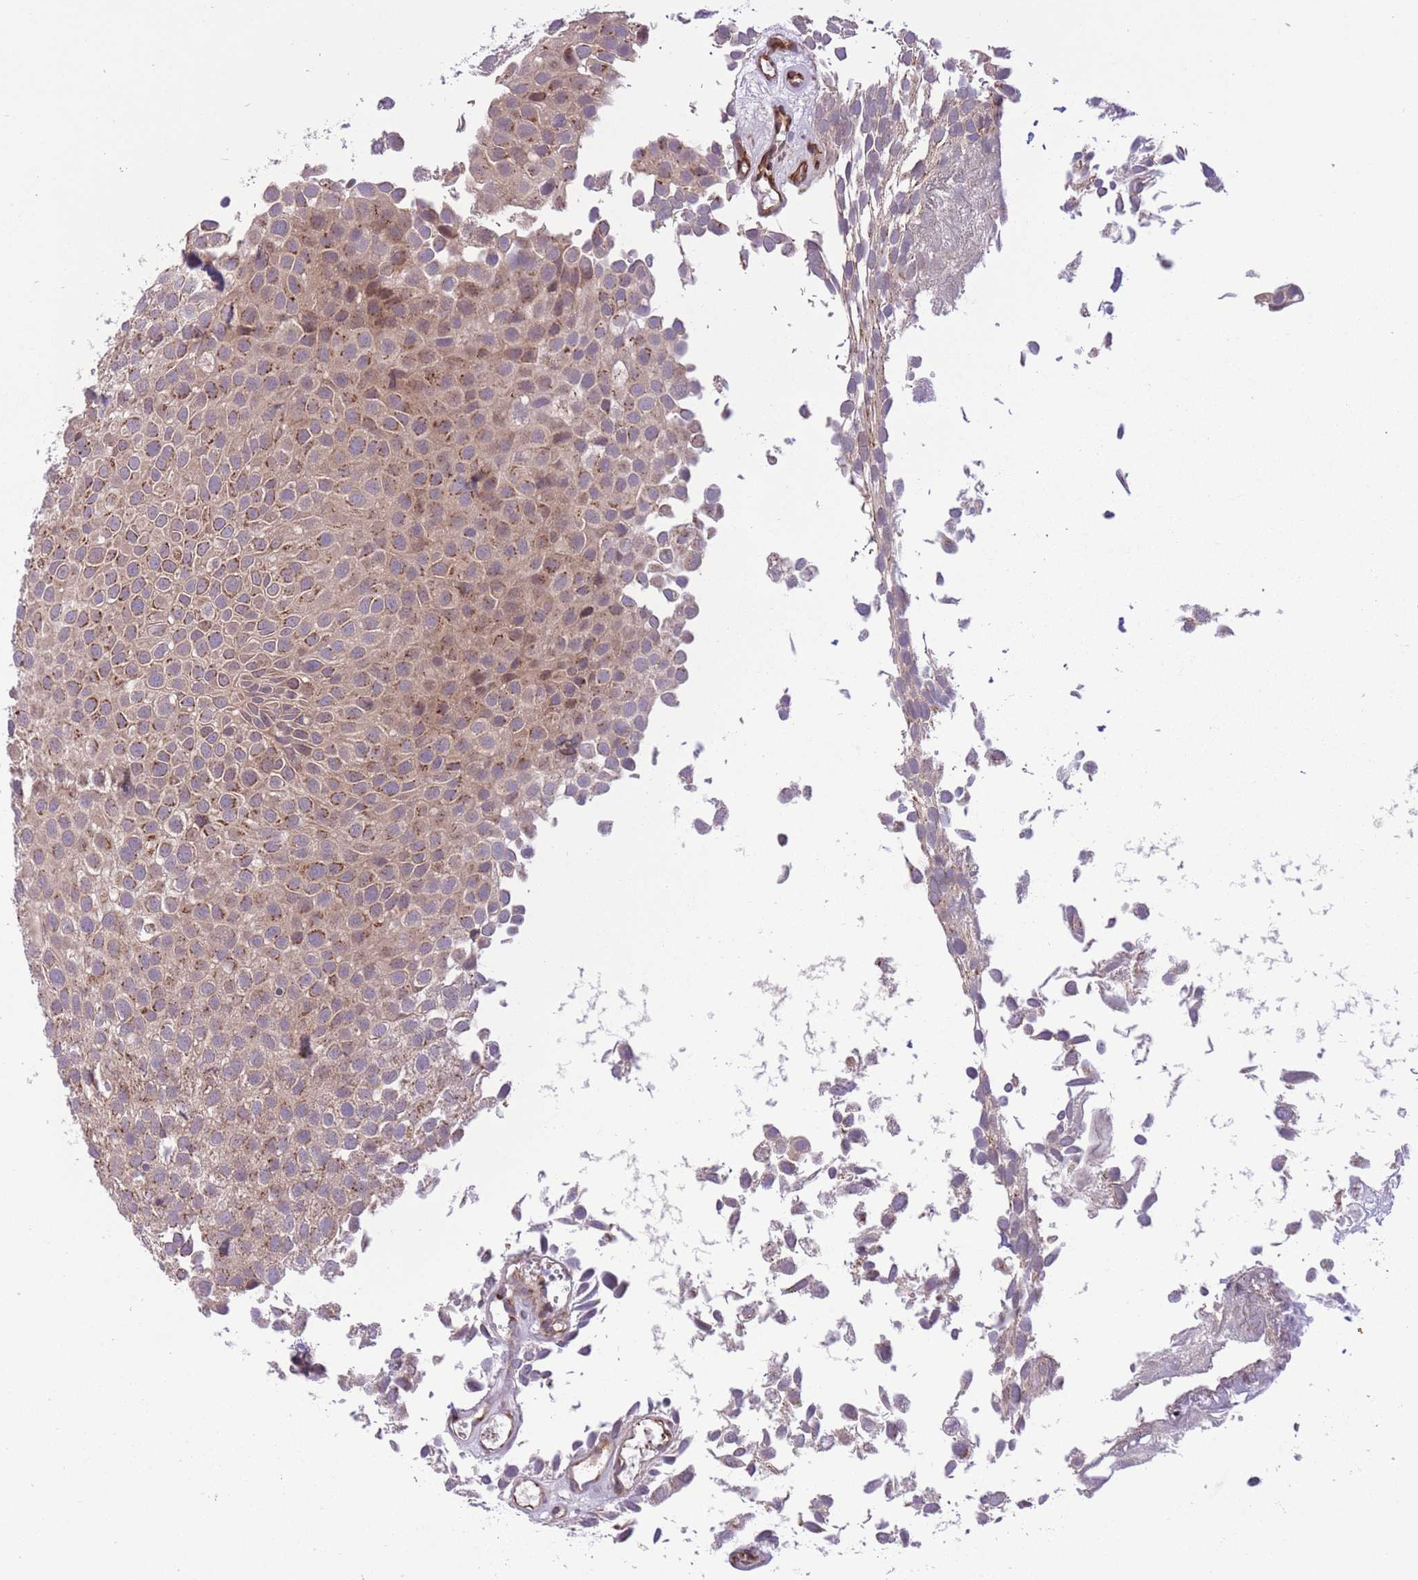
{"staining": {"intensity": "moderate", "quantity": "<25%", "location": "cytoplasmic/membranous"}, "tissue": "urothelial cancer", "cell_type": "Tumor cells", "image_type": "cancer", "snomed": [{"axis": "morphology", "description": "Urothelial carcinoma, Low grade"}, {"axis": "topography", "description": "Urinary bladder"}], "caption": "Protein analysis of urothelial carcinoma (low-grade) tissue reveals moderate cytoplasmic/membranous expression in about <25% of tumor cells.", "gene": "ZBED5", "patient": {"sex": "male", "age": 88}}